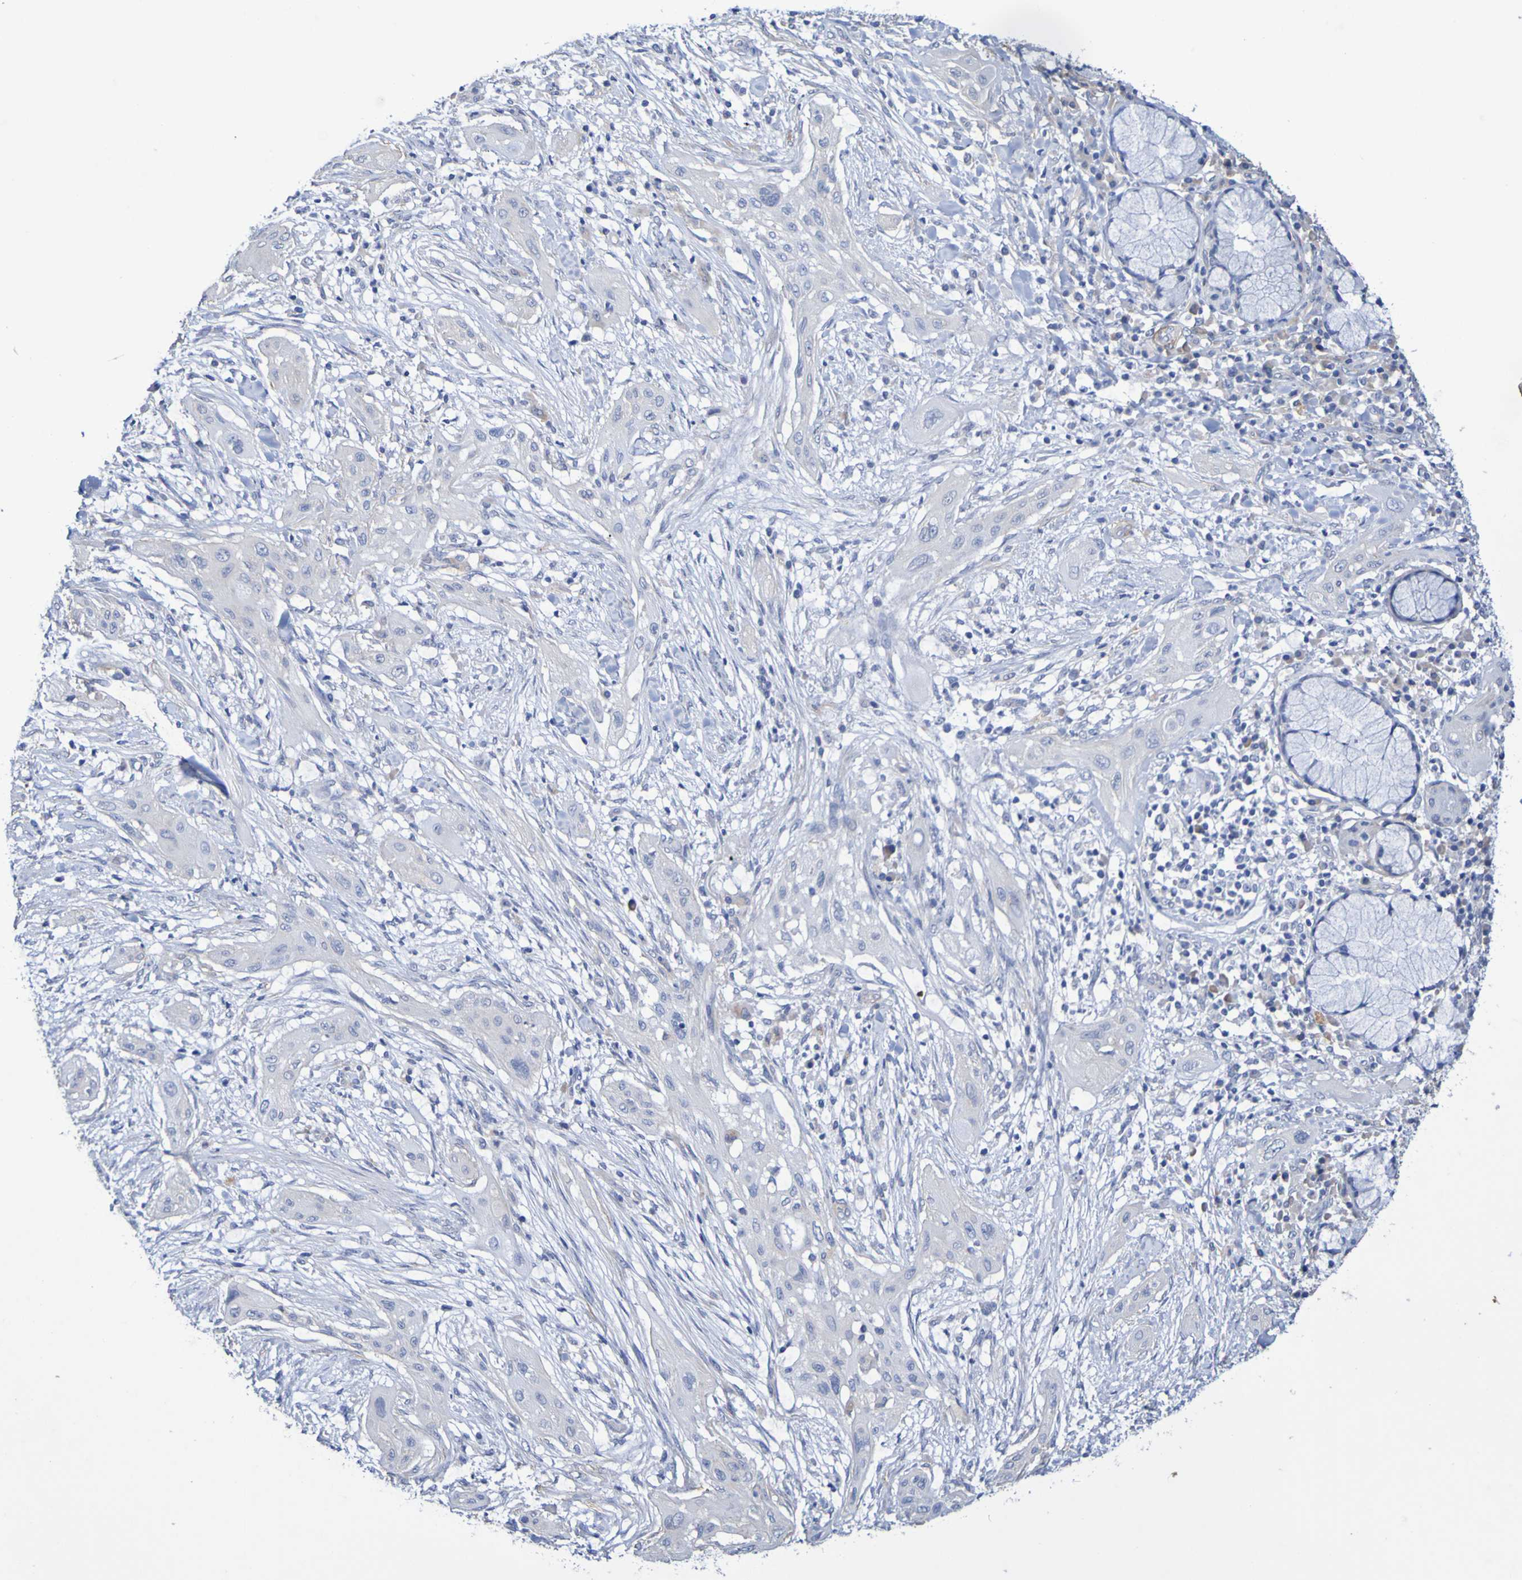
{"staining": {"intensity": "negative", "quantity": "none", "location": "none"}, "tissue": "lung cancer", "cell_type": "Tumor cells", "image_type": "cancer", "snomed": [{"axis": "morphology", "description": "Squamous cell carcinoma, NOS"}, {"axis": "topography", "description": "Lung"}], "caption": "Micrograph shows no significant protein positivity in tumor cells of lung cancer. Nuclei are stained in blue.", "gene": "SRPRB", "patient": {"sex": "female", "age": 47}}